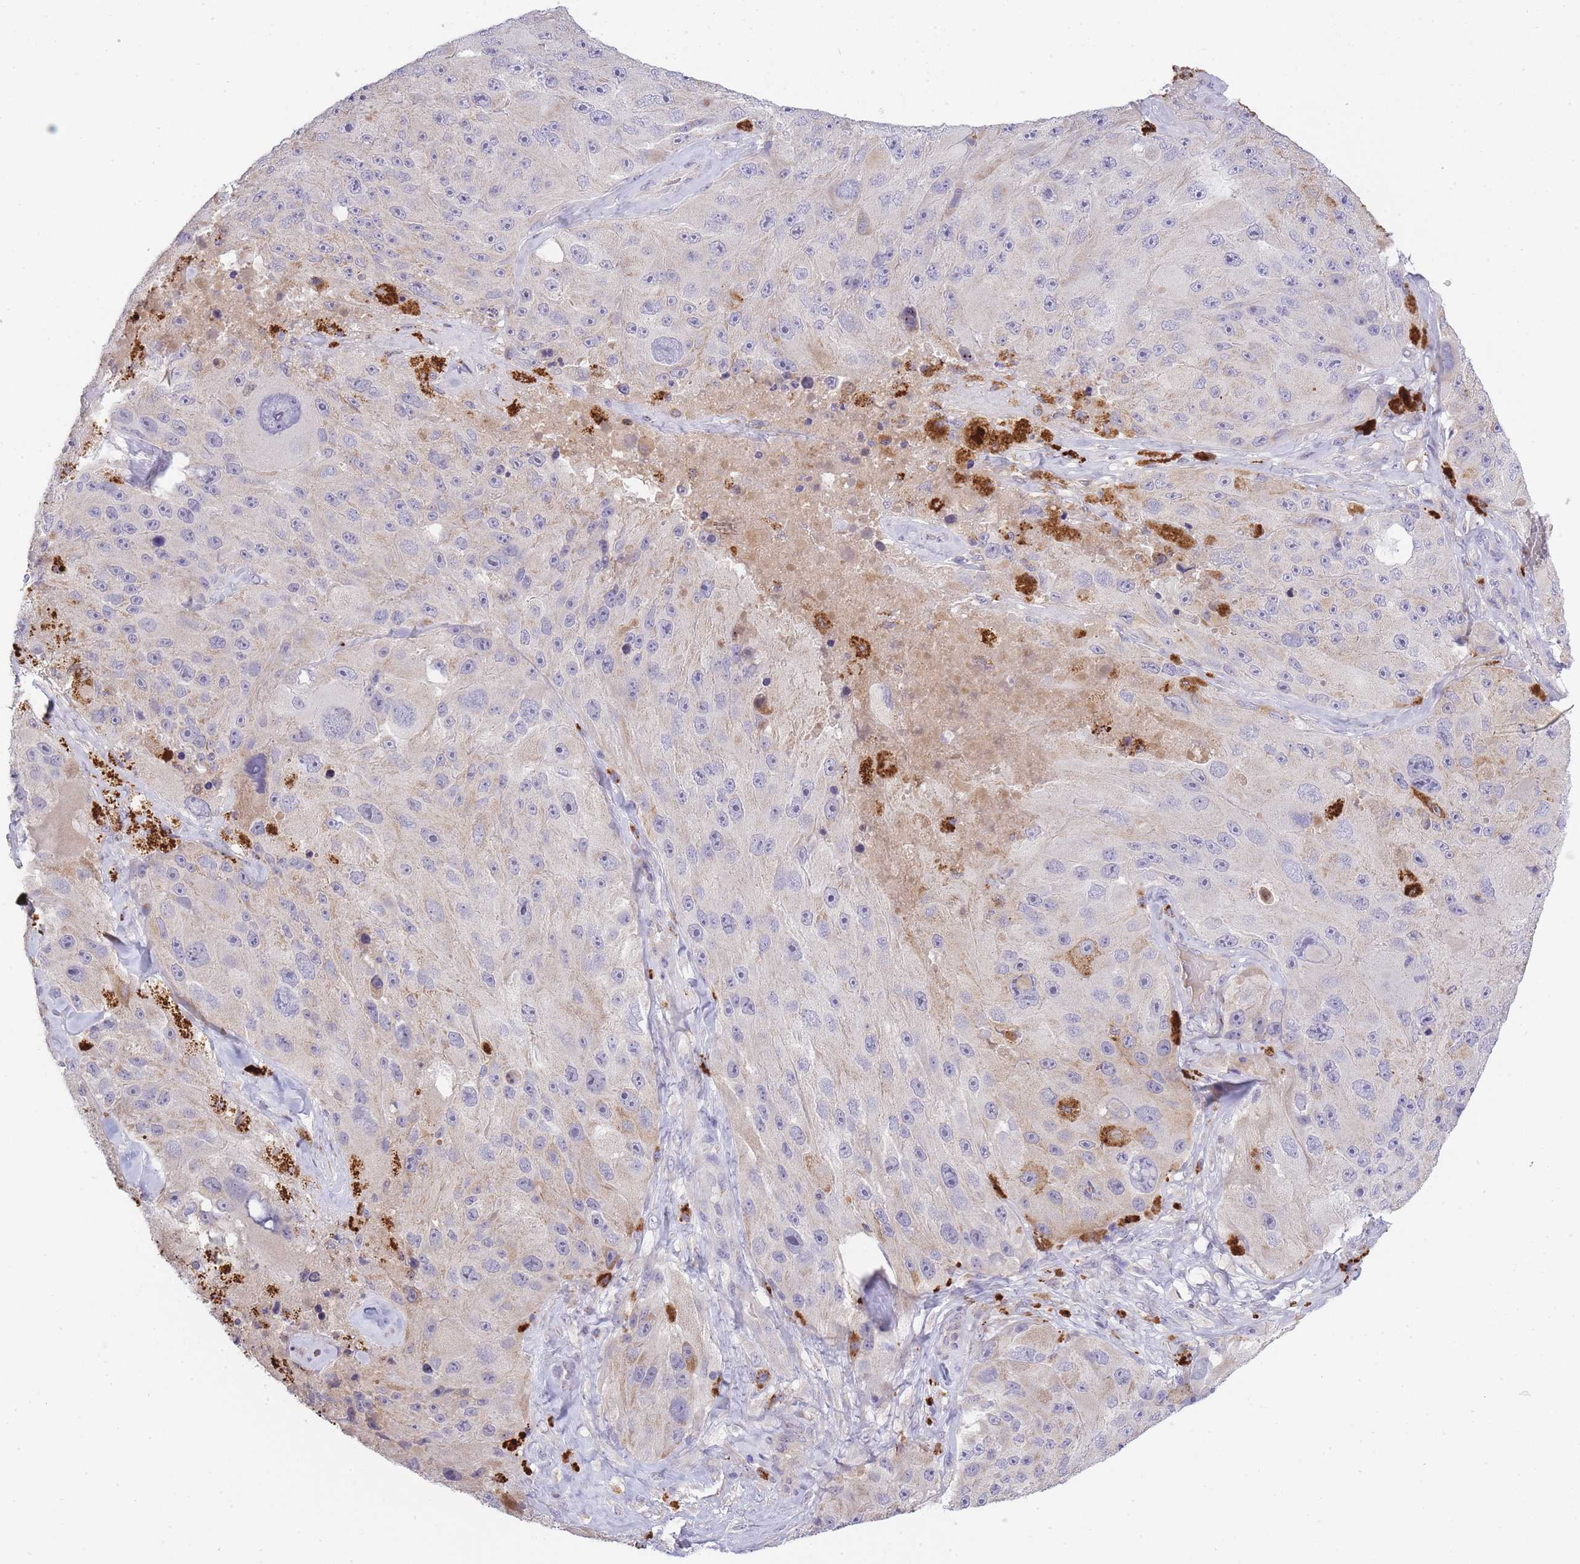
{"staining": {"intensity": "negative", "quantity": "none", "location": "none"}, "tissue": "melanoma", "cell_type": "Tumor cells", "image_type": "cancer", "snomed": [{"axis": "morphology", "description": "Malignant melanoma, Metastatic site"}, {"axis": "topography", "description": "Lymph node"}], "caption": "Tumor cells are negative for protein expression in human malignant melanoma (metastatic site). (Stains: DAB (3,3'-diaminobenzidine) immunohistochemistry (IHC) with hematoxylin counter stain, Microscopy: brightfield microscopy at high magnification).", "gene": "TRIM61", "patient": {"sex": "male", "age": 62}}